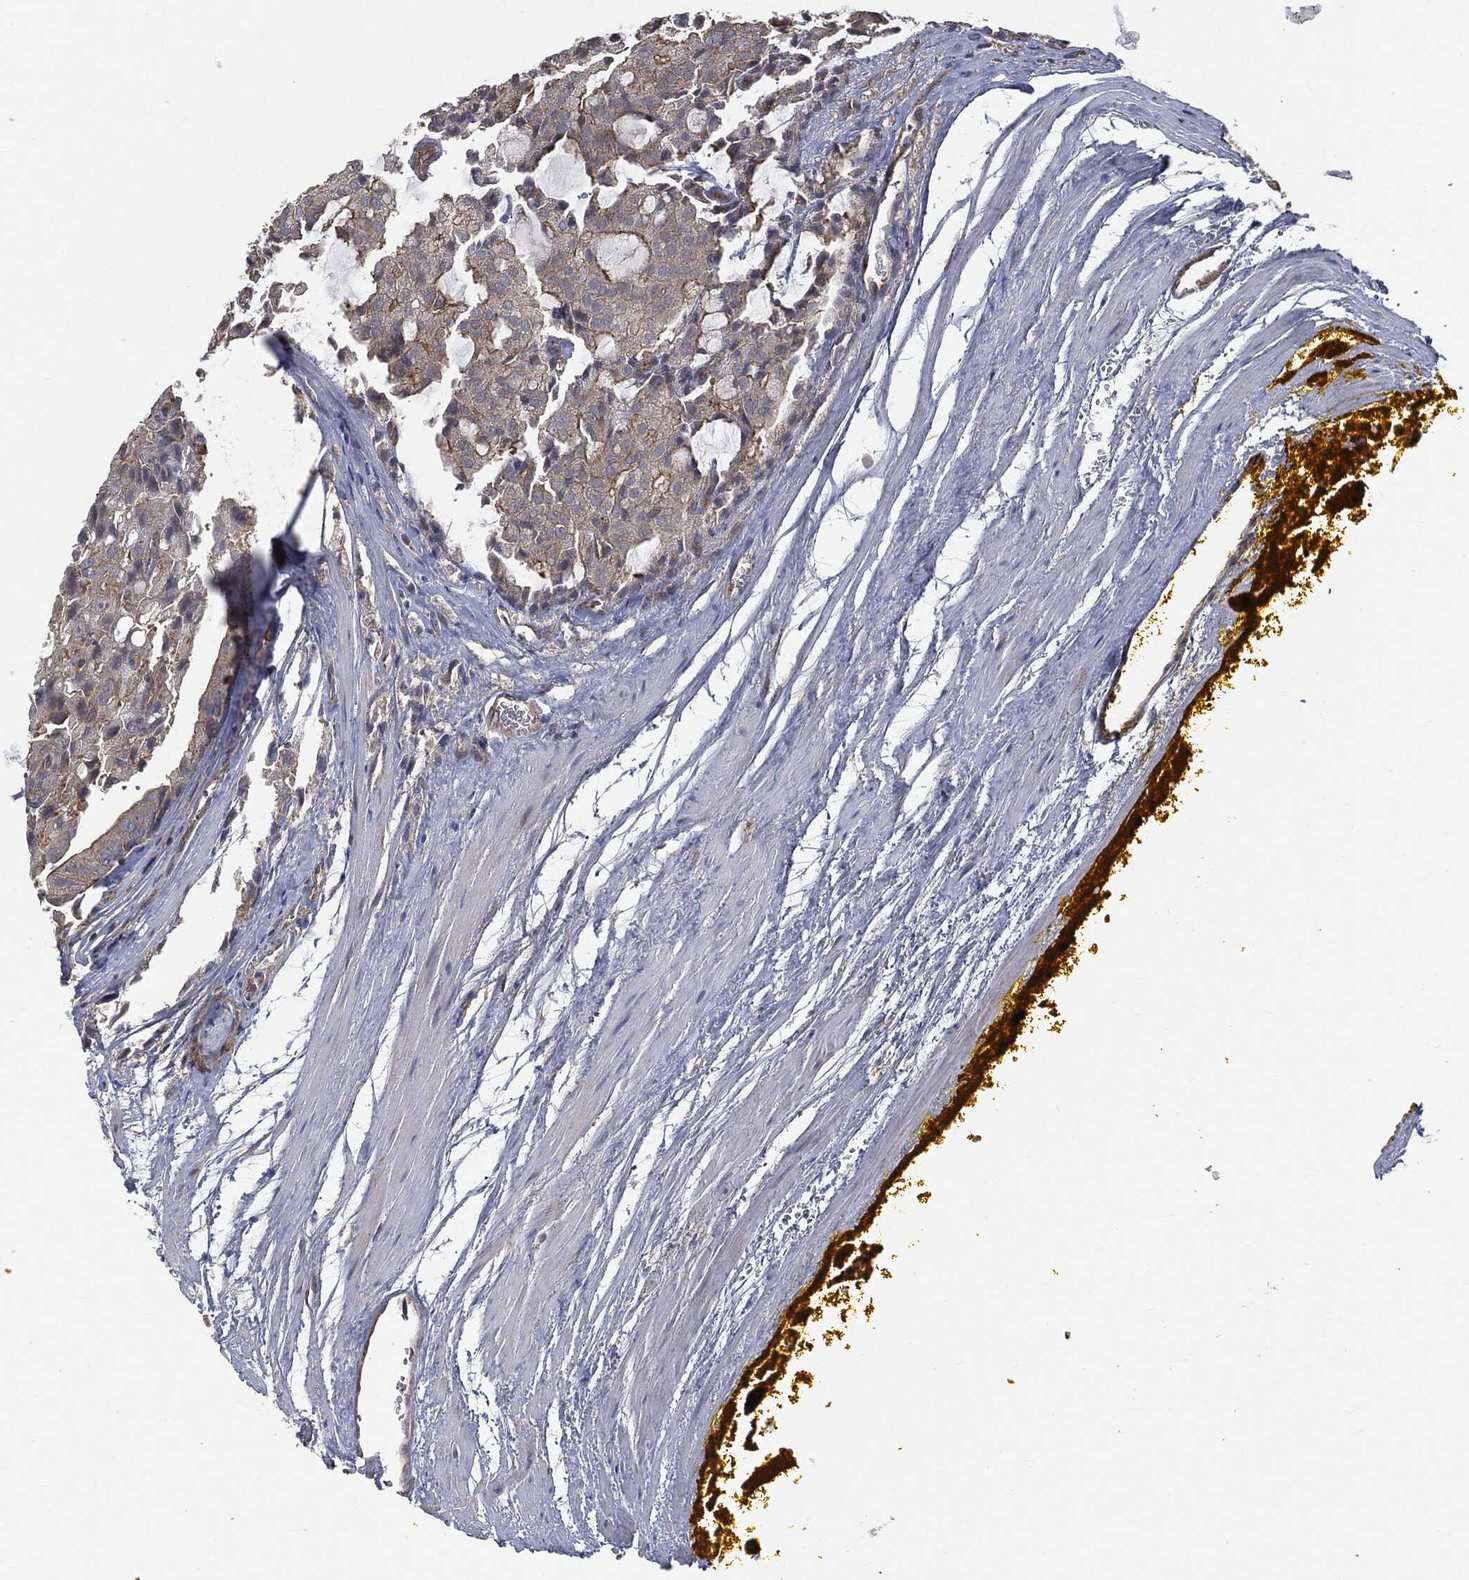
{"staining": {"intensity": "moderate", "quantity": "<25%", "location": "cytoplasmic/membranous"}, "tissue": "prostate cancer", "cell_type": "Tumor cells", "image_type": "cancer", "snomed": [{"axis": "morphology", "description": "Adenocarcinoma, NOS"}, {"axis": "topography", "description": "Prostate and seminal vesicle, NOS"}, {"axis": "topography", "description": "Prostate"}], "caption": "An IHC image of tumor tissue is shown. Protein staining in brown highlights moderate cytoplasmic/membranous positivity in prostate adenocarcinoma within tumor cells.", "gene": "EPS15L1", "patient": {"sex": "male", "age": 67}}